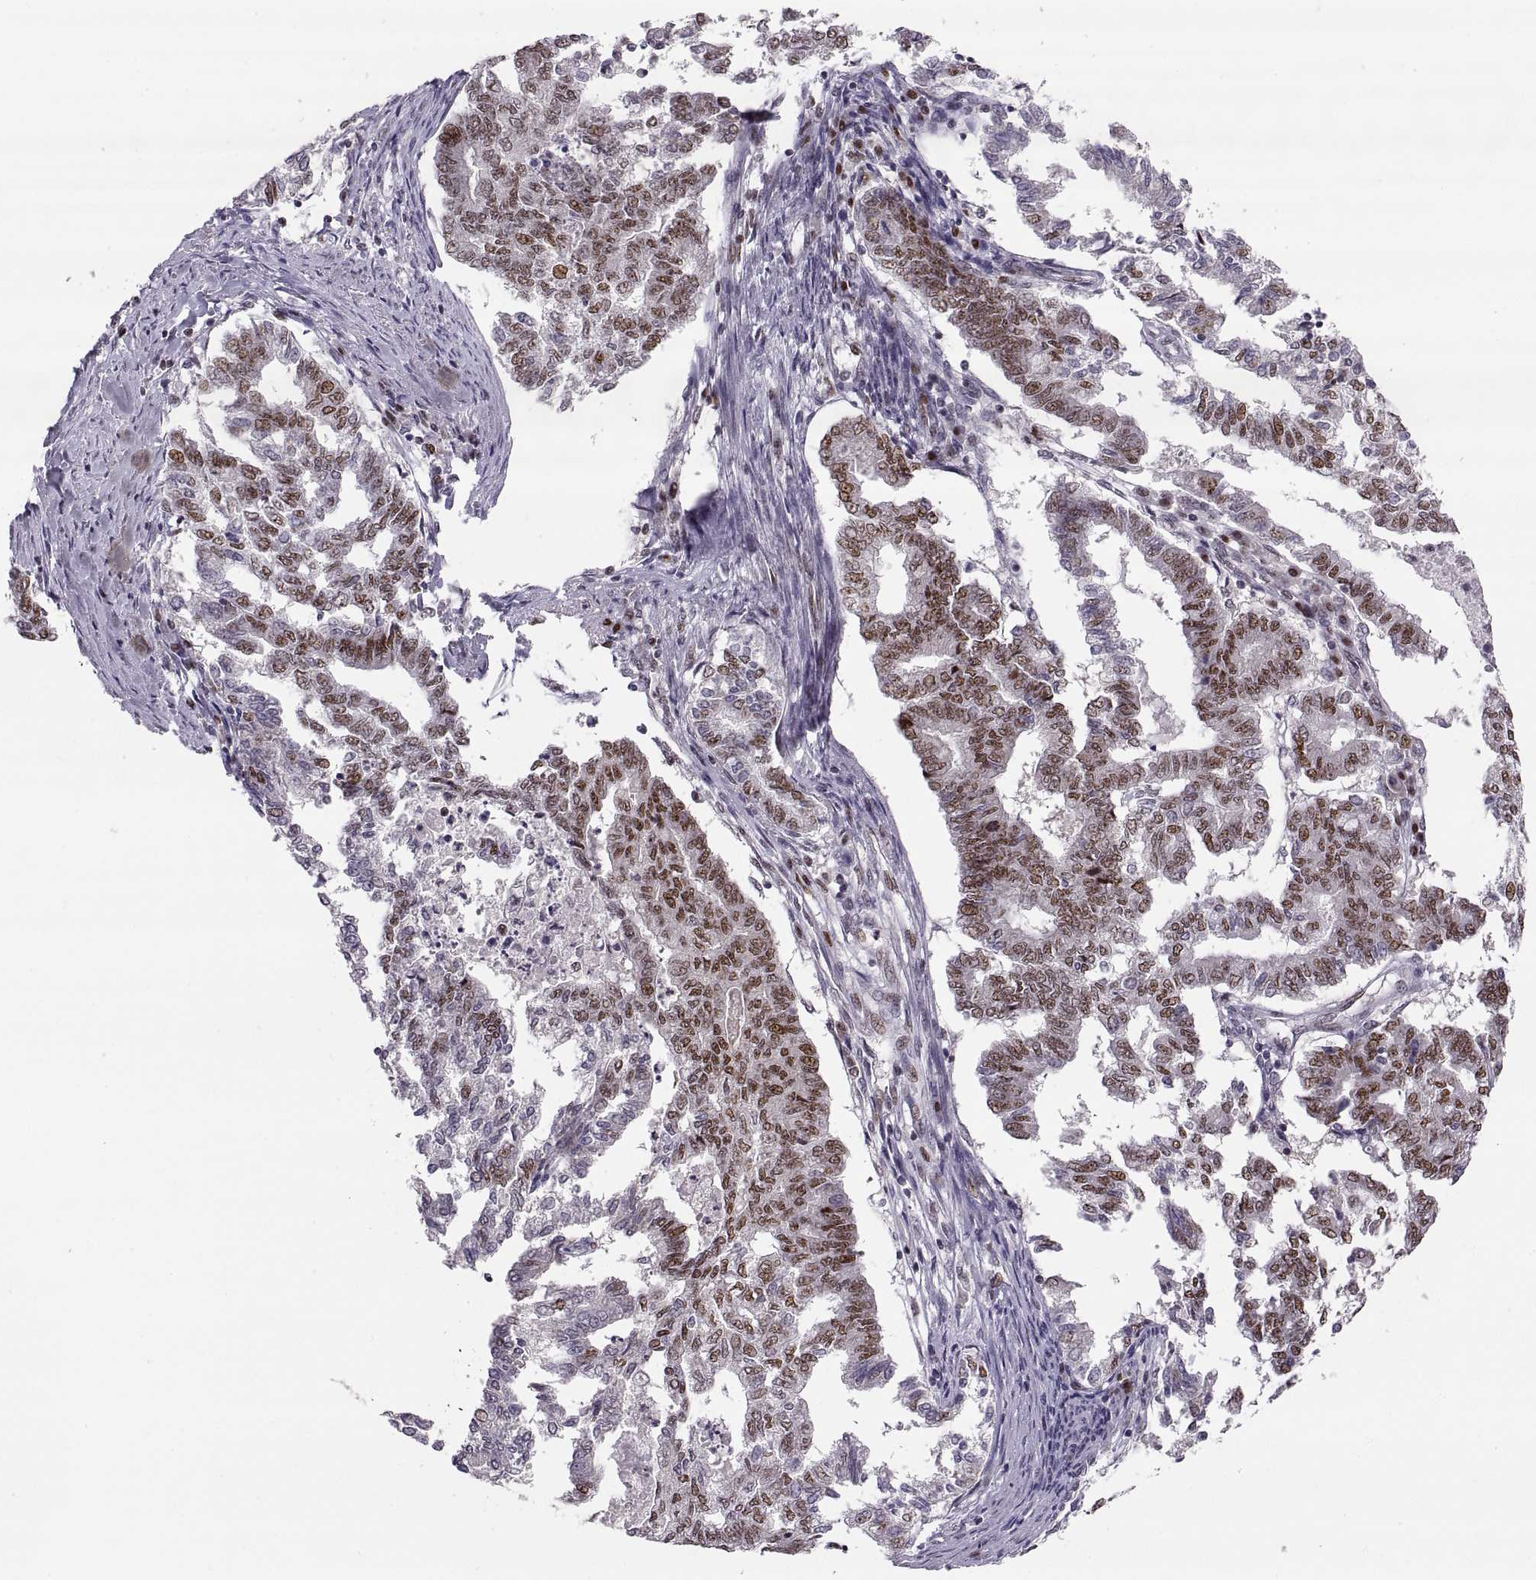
{"staining": {"intensity": "strong", "quantity": ">75%", "location": "nuclear"}, "tissue": "endometrial cancer", "cell_type": "Tumor cells", "image_type": "cancer", "snomed": [{"axis": "morphology", "description": "Adenocarcinoma, NOS"}, {"axis": "topography", "description": "Endometrium"}], "caption": "Brown immunohistochemical staining in human endometrial cancer demonstrates strong nuclear staining in about >75% of tumor cells.", "gene": "SNAI1", "patient": {"sex": "female", "age": 79}}